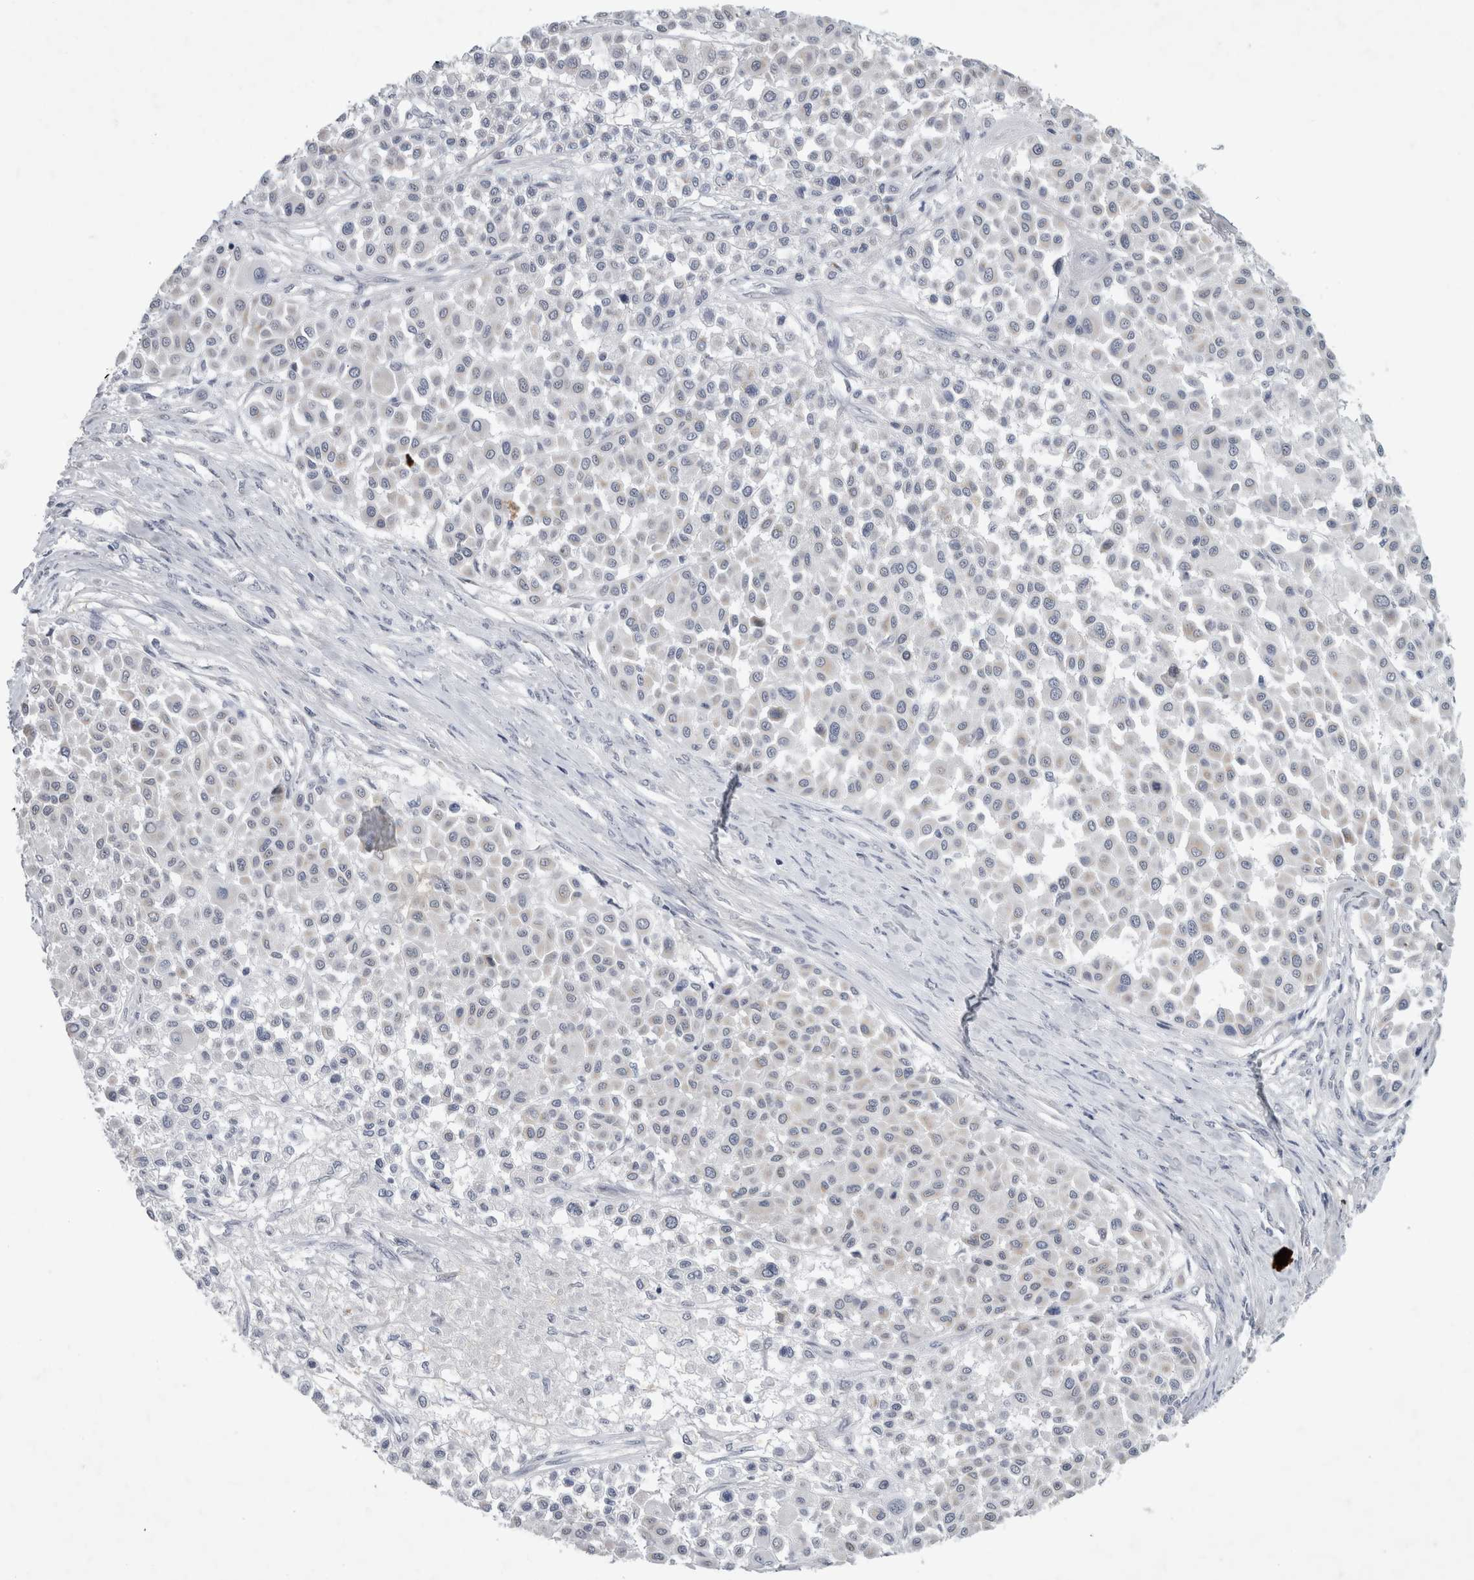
{"staining": {"intensity": "negative", "quantity": "none", "location": "none"}, "tissue": "melanoma", "cell_type": "Tumor cells", "image_type": "cancer", "snomed": [{"axis": "morphology", "description": "Malignant melanoma, Metastatic site"}, {"axis": "topography", "description": "Soft tissue"}], "caption": "Tumor cells show no significant protein positivity in malignant melanoma (metastatic site). Brightfield microscopy of IHC stained with DAB (3,3'-diaminobenzidine) (brown) and hematoxylin (blue), captured at high magnification.", "gene": "FXYD7", "patient": {"sex": "male", "age": 41}}